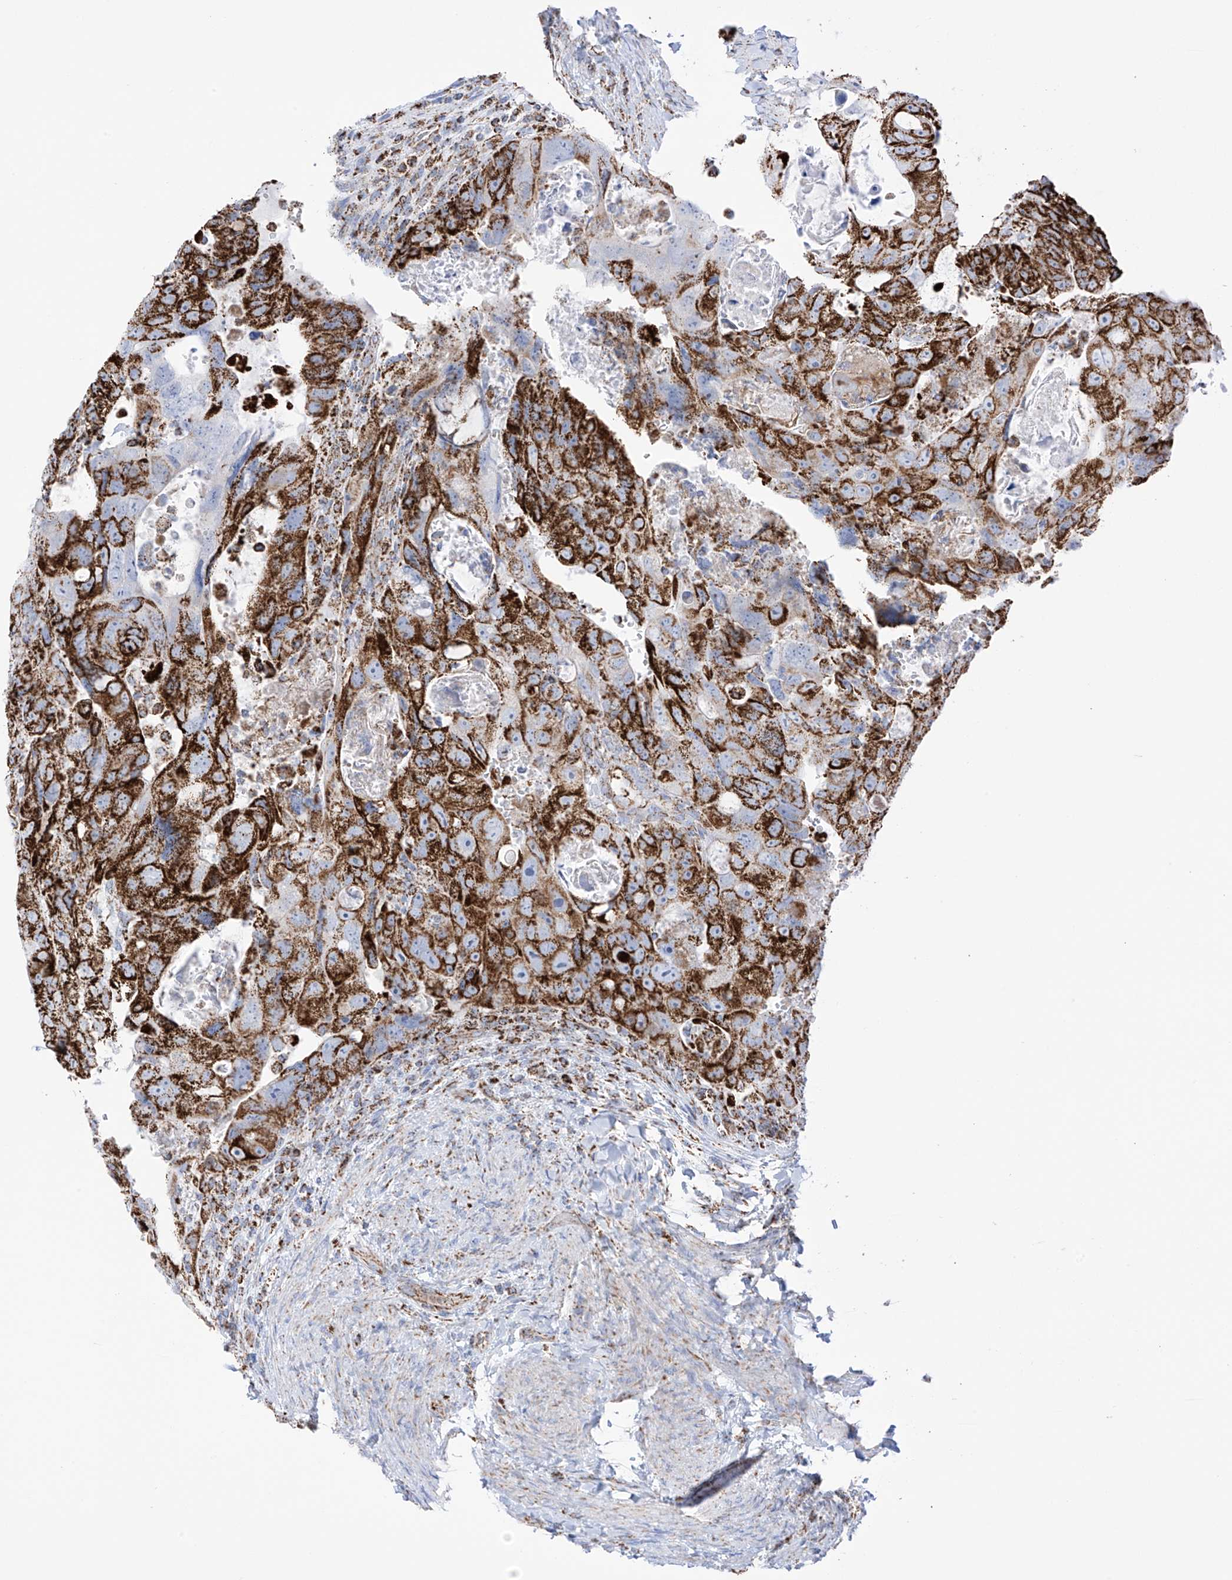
{"staining": {"intensity": "strong", "quantity": ">75%", "location": "cytoplasmic/membranous"}, "tissue": "colorectal cancer", "cell_type": "Tumor cells", "image_type": "cancer", "snomed": [{"axis": "morphology", "description": "Adenocarcinoma, NOS"}, {"axis": "topography", "description": "Rectum"}], "caption": "The photomicrograph exhibits immunohistochemical staining of colorectal adenocarcinoma. There is strong cytoplasmic/membranous staining is appreciated in approximately >75% of tumor cells. The protein of interest is stained brown, and the nuclei are stained in blue (DAB IHC with brightfield microscopy, high magnification).", "gene": "XKR3", "patient": {"sex": "male", "age": 59}}